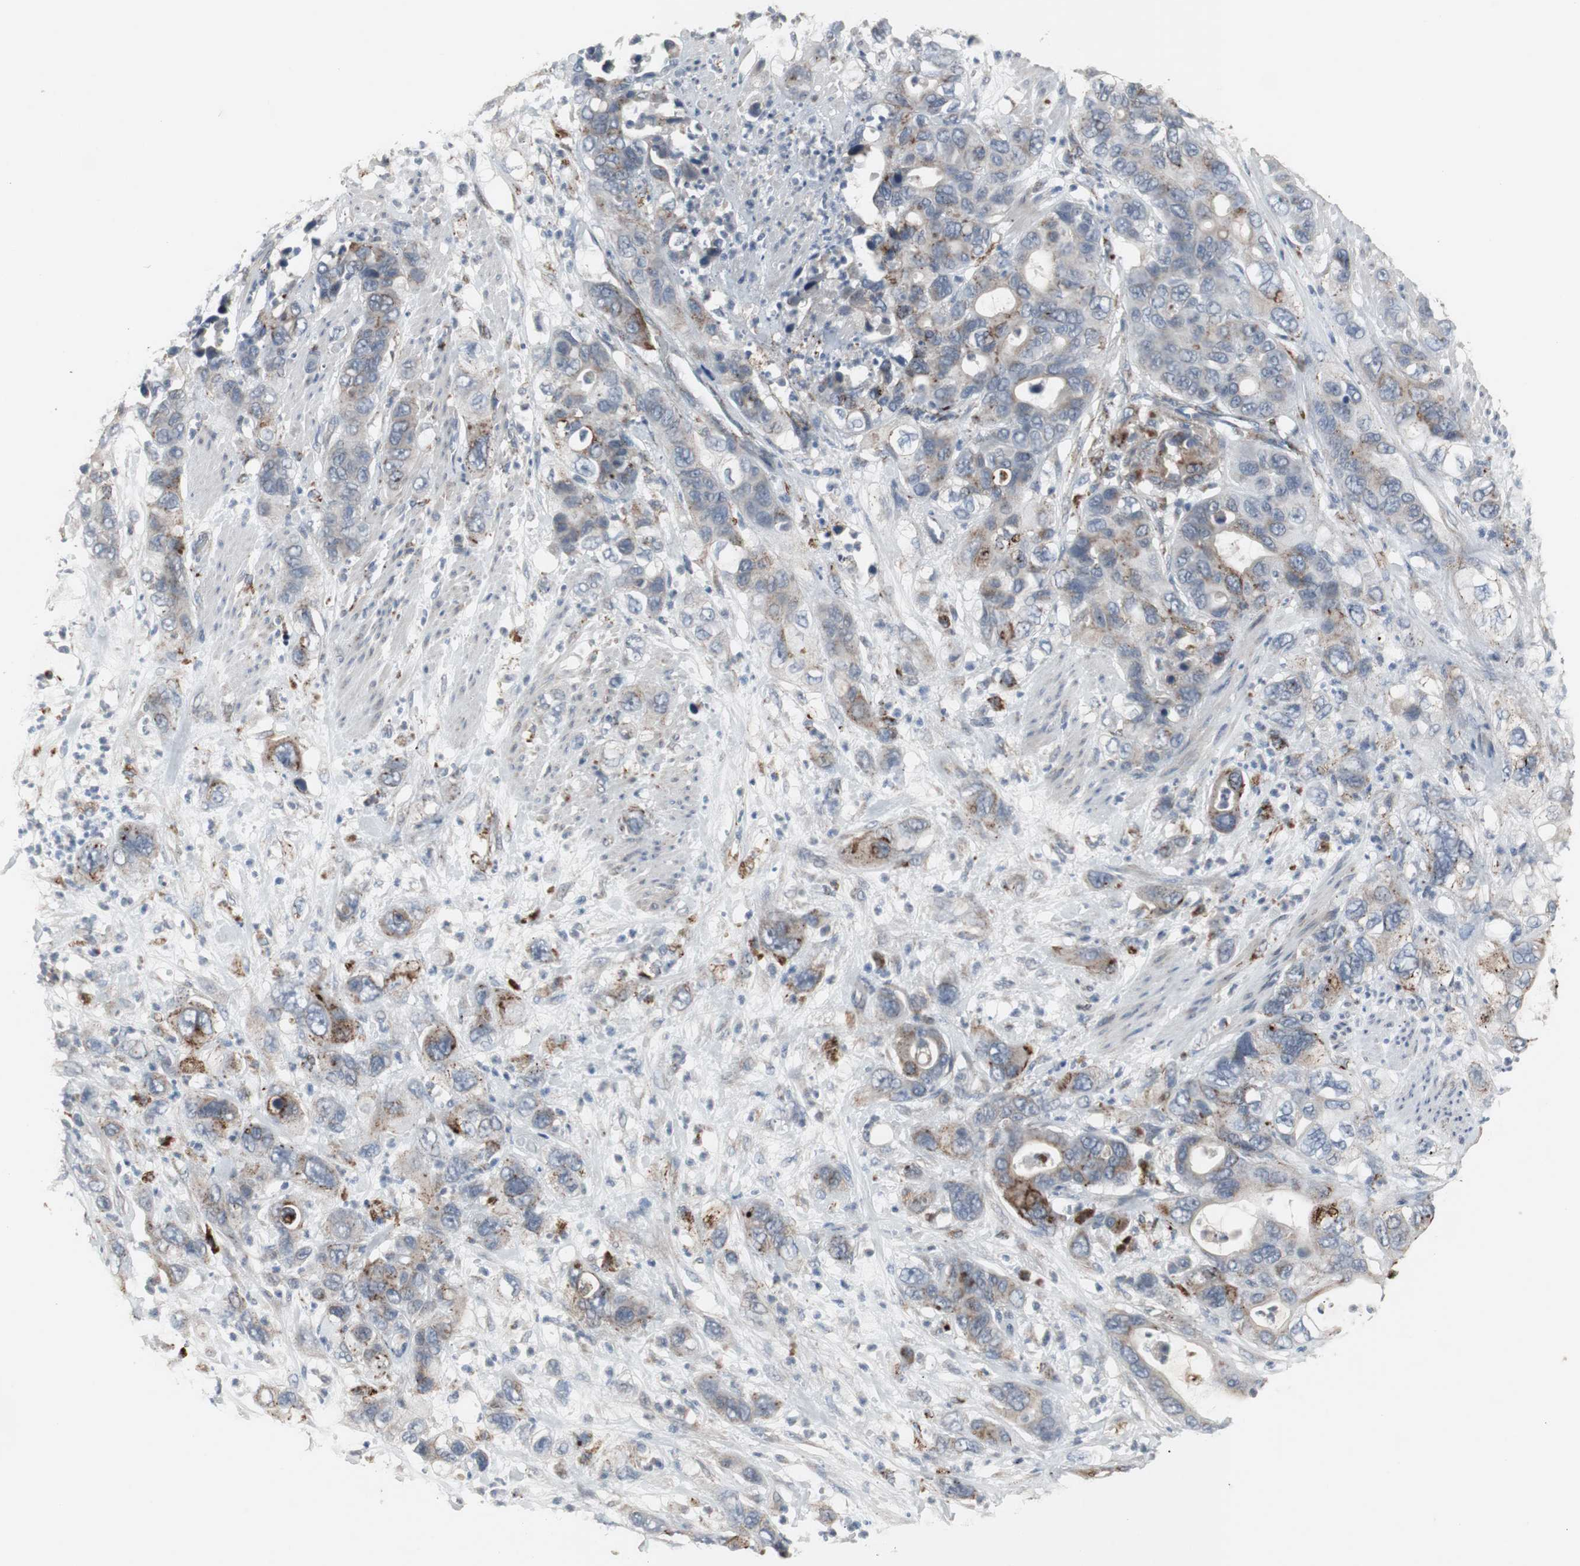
{"staining": {"intensity": "strong", "quantity": "25%-75%", "location": "cytoplasmic/membranous"}, "tissue": "pancreatic cancer", "cell_type": "Tumor cells", "image_type": "cancer", "snomed": [{"axis": "morphology", "description": "Adenocarcinoma, NOS"}, {"axis": "topography", "description": "Pancreas"}], "caption": "The image exhibits immunohistochemical staining of pancreatic adenocarcinoma. There is strong cytoplasmic/membranous expression is seen in approximately 25%-75% of tumor cells. (DAB IHC, brown staining for protein, blue staining for nuclei).", "gene": "GBA1", "patient": {"sex": "female", "age": 71}}